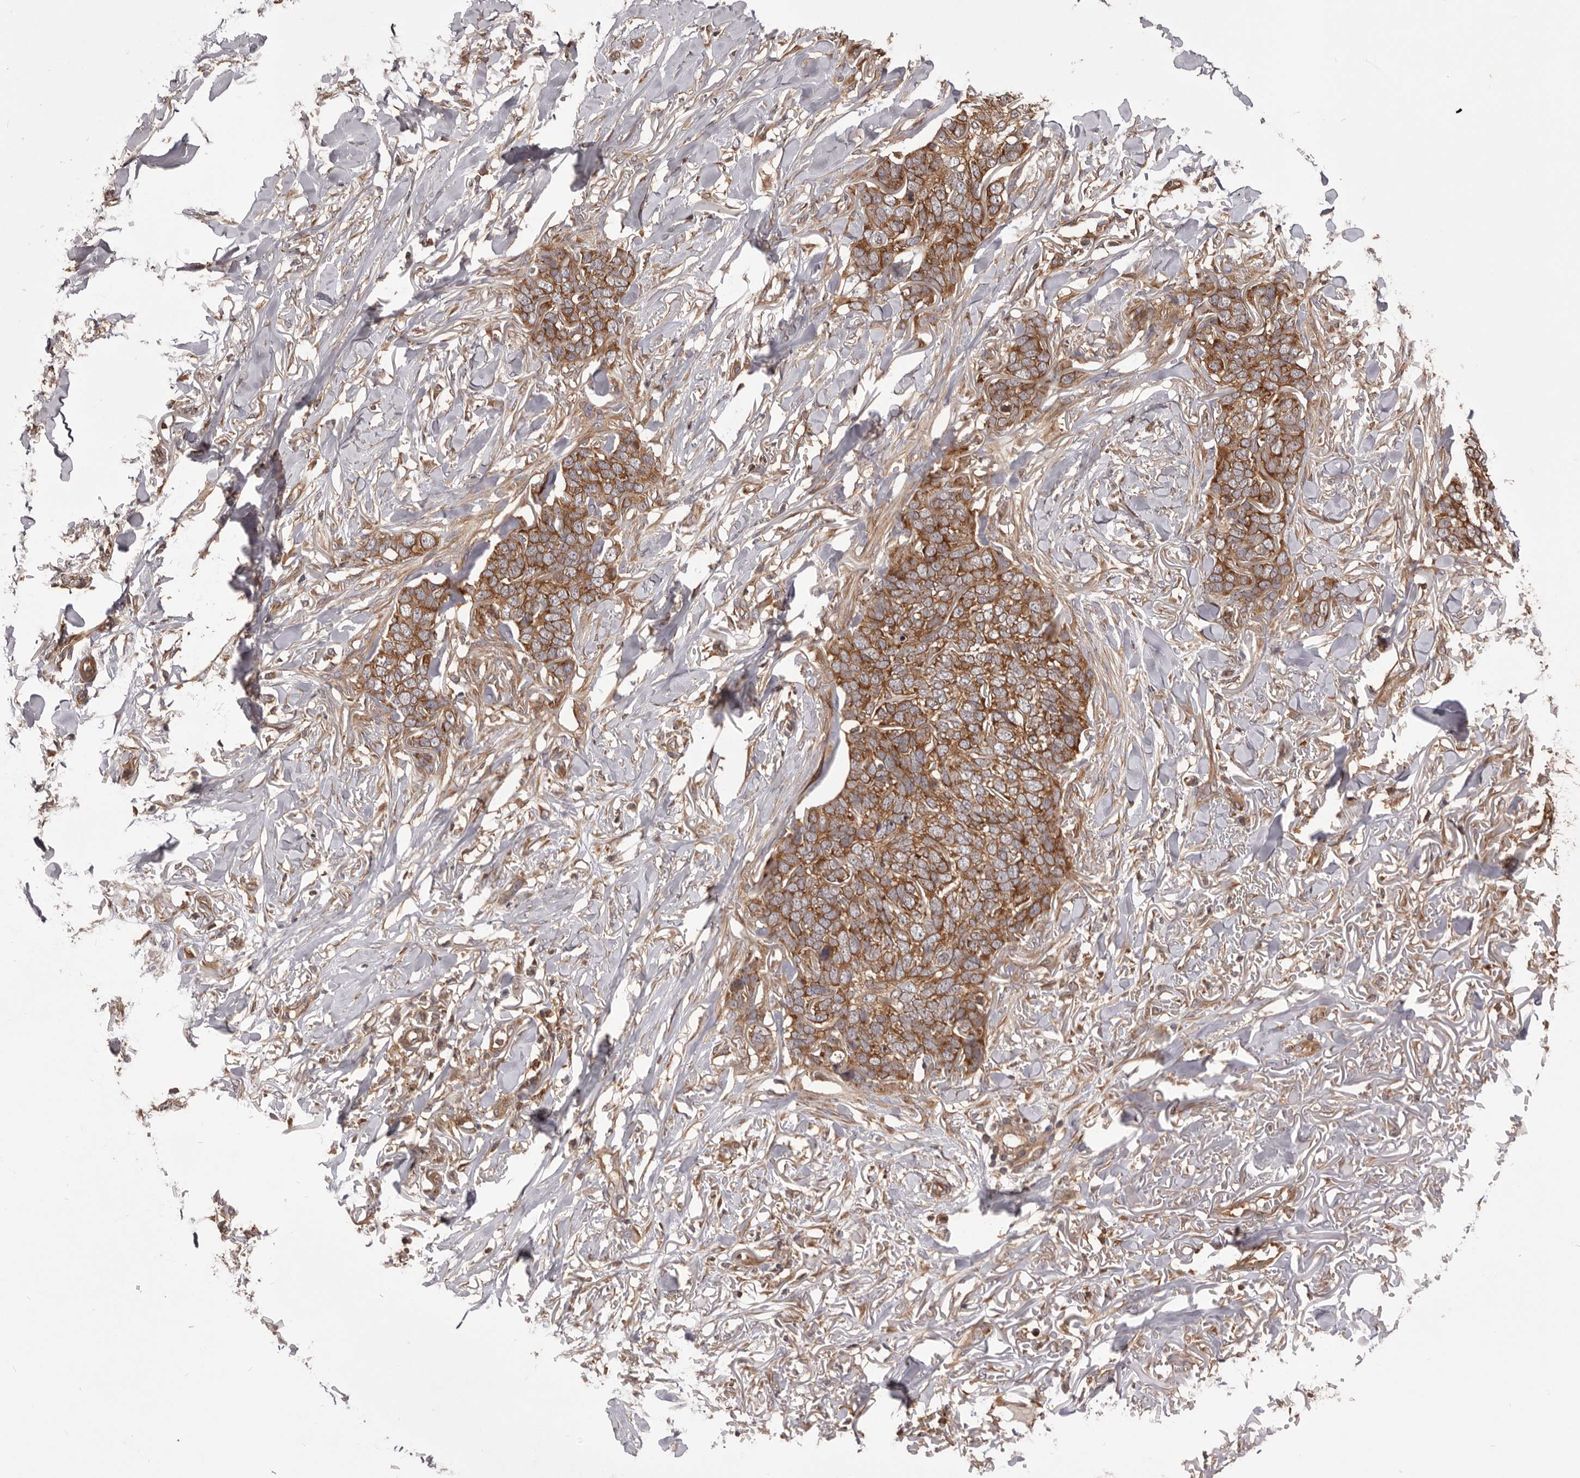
{"staining": {"intensity": "moderate", "quantity": ">75%", "location": "cytoplasmic/membranous"}, "tissue": "skin cancer", "cell_type": "Tumor cells", "image_type": "cancer", "snomed": [{"axis": "morphology", "description": "Normal tissue, NOS"}, {"axis": "morphology", "description": "Basal cell carcinoma"}, {"axis": "topography", "description": "Skin"}], "caption": "Protein staining demonstrates moderate cytoplasmic/membranous positivity in about >75% of tumor cells in skin cancer (basal cell carcinoma). (IHC, brightfield microscopy, high magnification).", "gene": "HBS1L", "patient": {"sex": "male", "age": 77}}